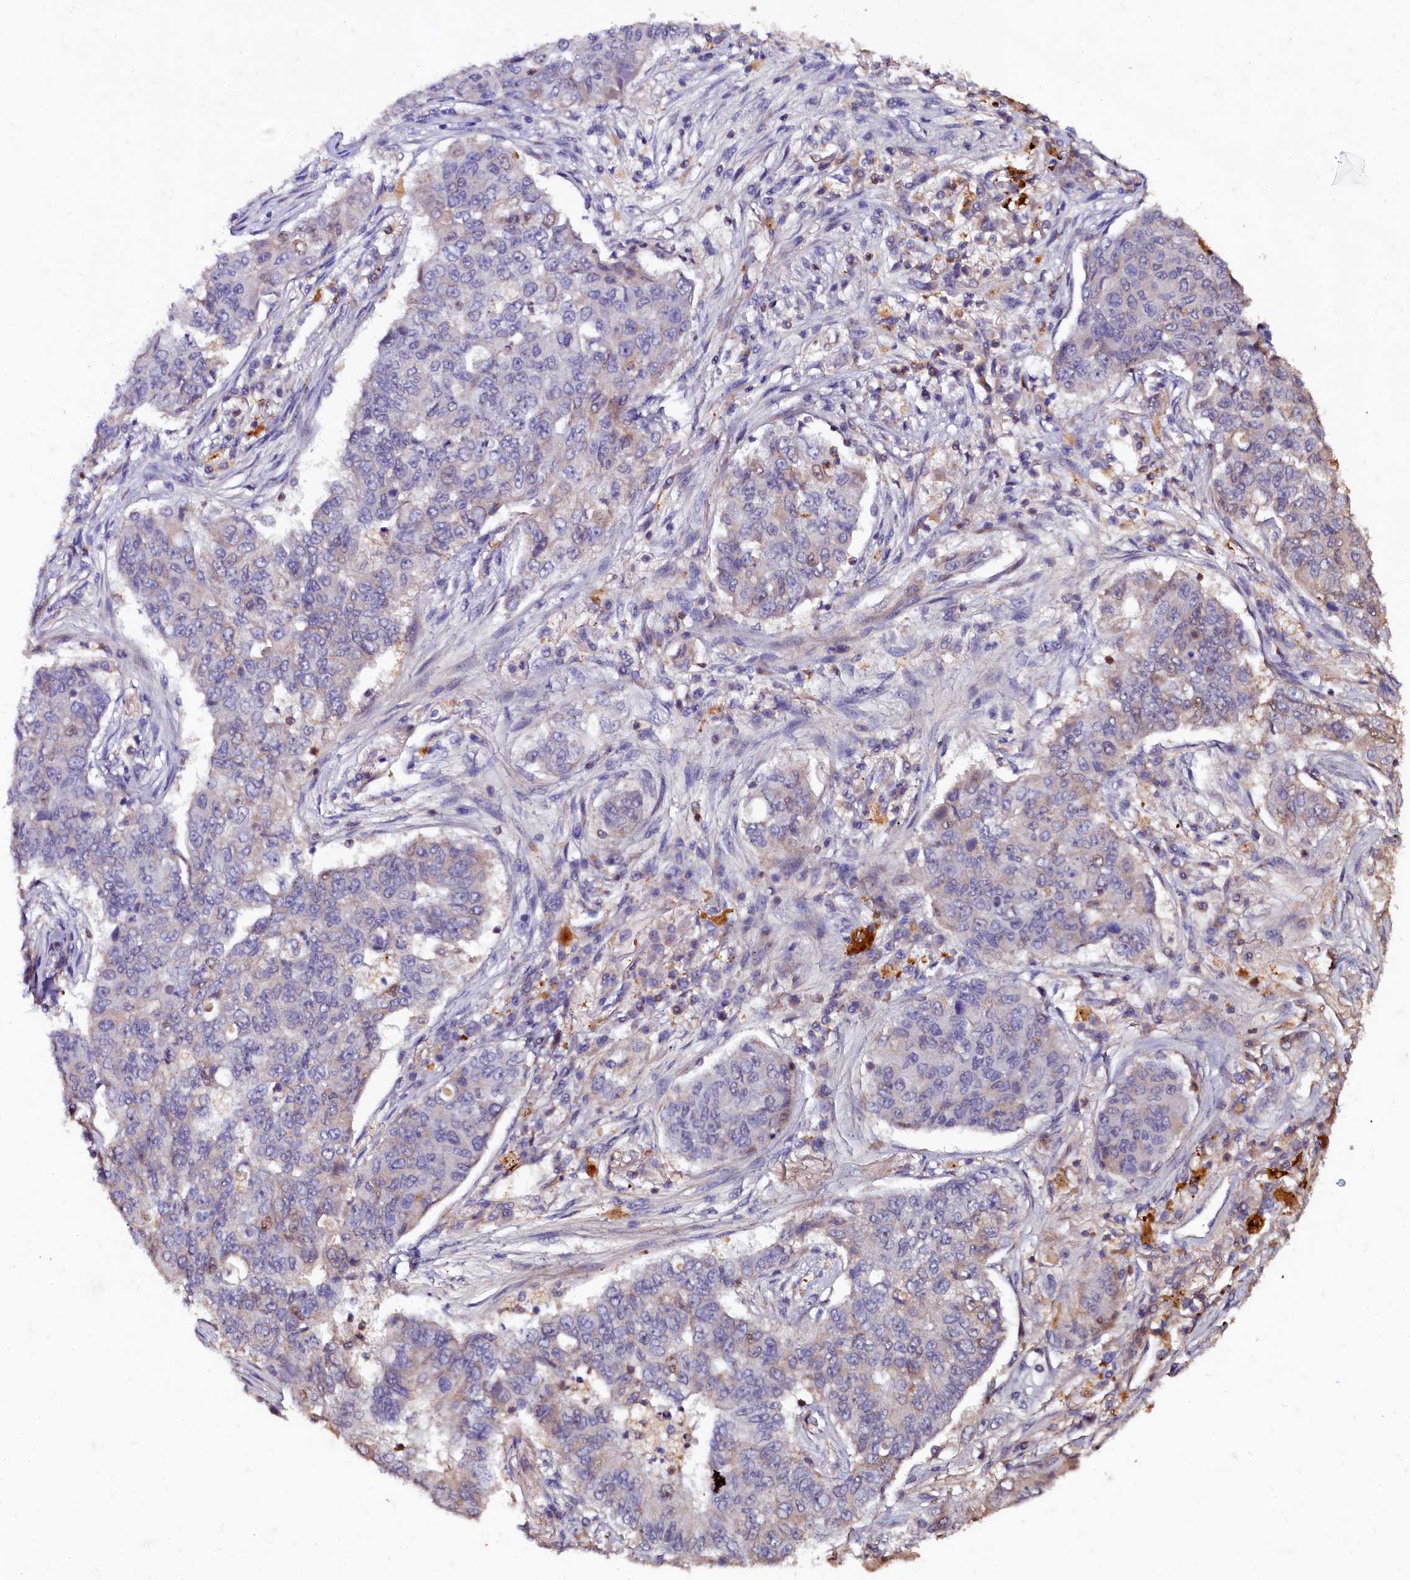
{"staining": {"intensity": "weak", "quantity": "<25%", "location": "cytoplasmic/membranous"}, "tissue": "lung cancer", "cell_type": "Tumor cells", "image_type": "cancer", "snomed": [{"axis": "morphology", "description": "Squamous cell carcinoma, NOS"}, {"axis": "topography", "description": "Lung"}], "caption": "Immunohistochemical staining of lung cancer reveals no significant positivity in tumor cells.", "gene": "CSTPP1", "patient": {"sex": "male", "age": 74}}